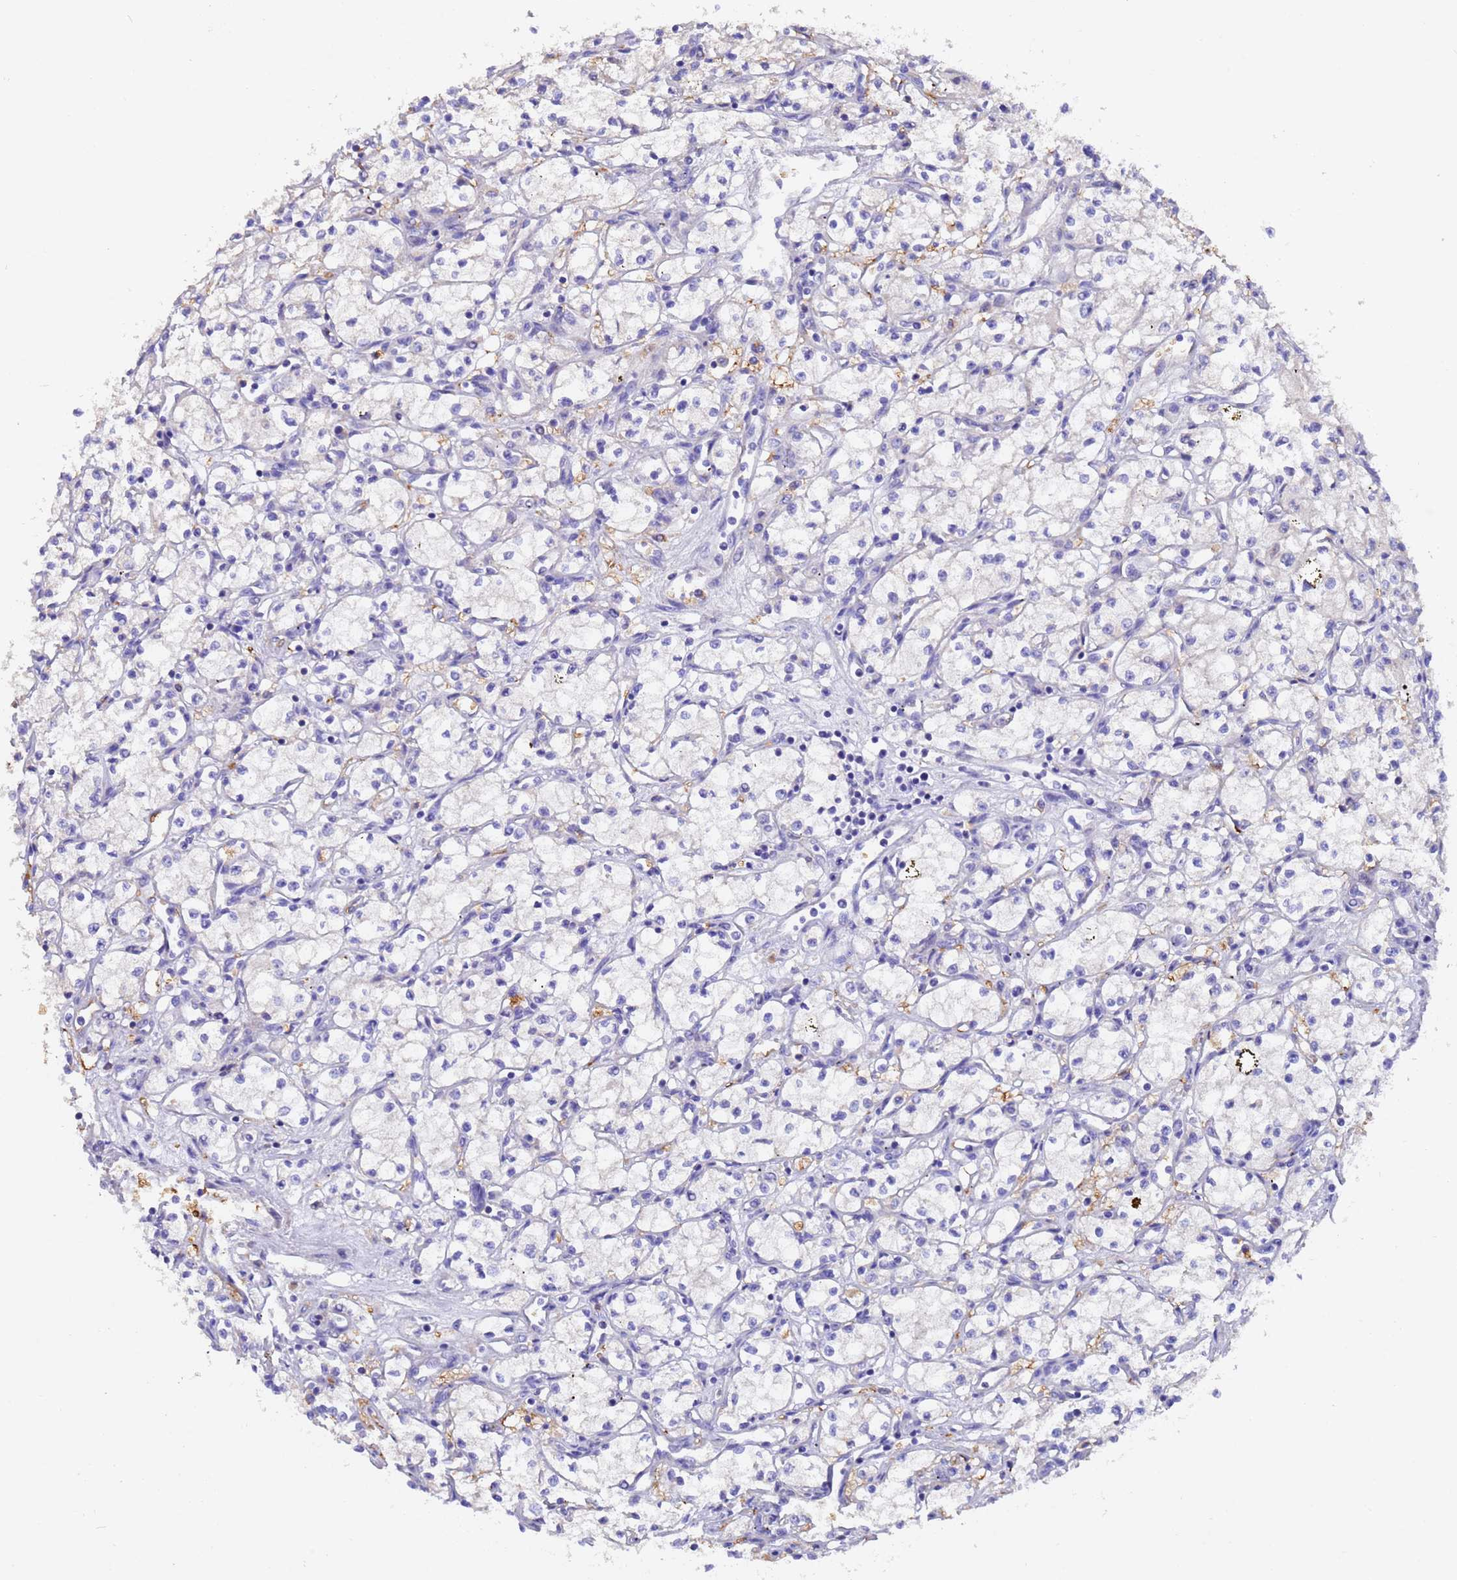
{"staining": {"intensity": "negative", "quantity": "none", "location": "none"}, "tissue": "renal cancer", "cell_type": "Tumor cells", "image_type": "cancer", "snomed": [{"axis": "morphology", "description": "Adenocarcinoma, NOS"}, {"axis": "topography", "description": "Kidney"}], "caption": "Tumor cells are negative for brown protein staining in renal adenocarcinoma.", "gene": "ELP6", "patient": {"sex": "male", "age": 59}}